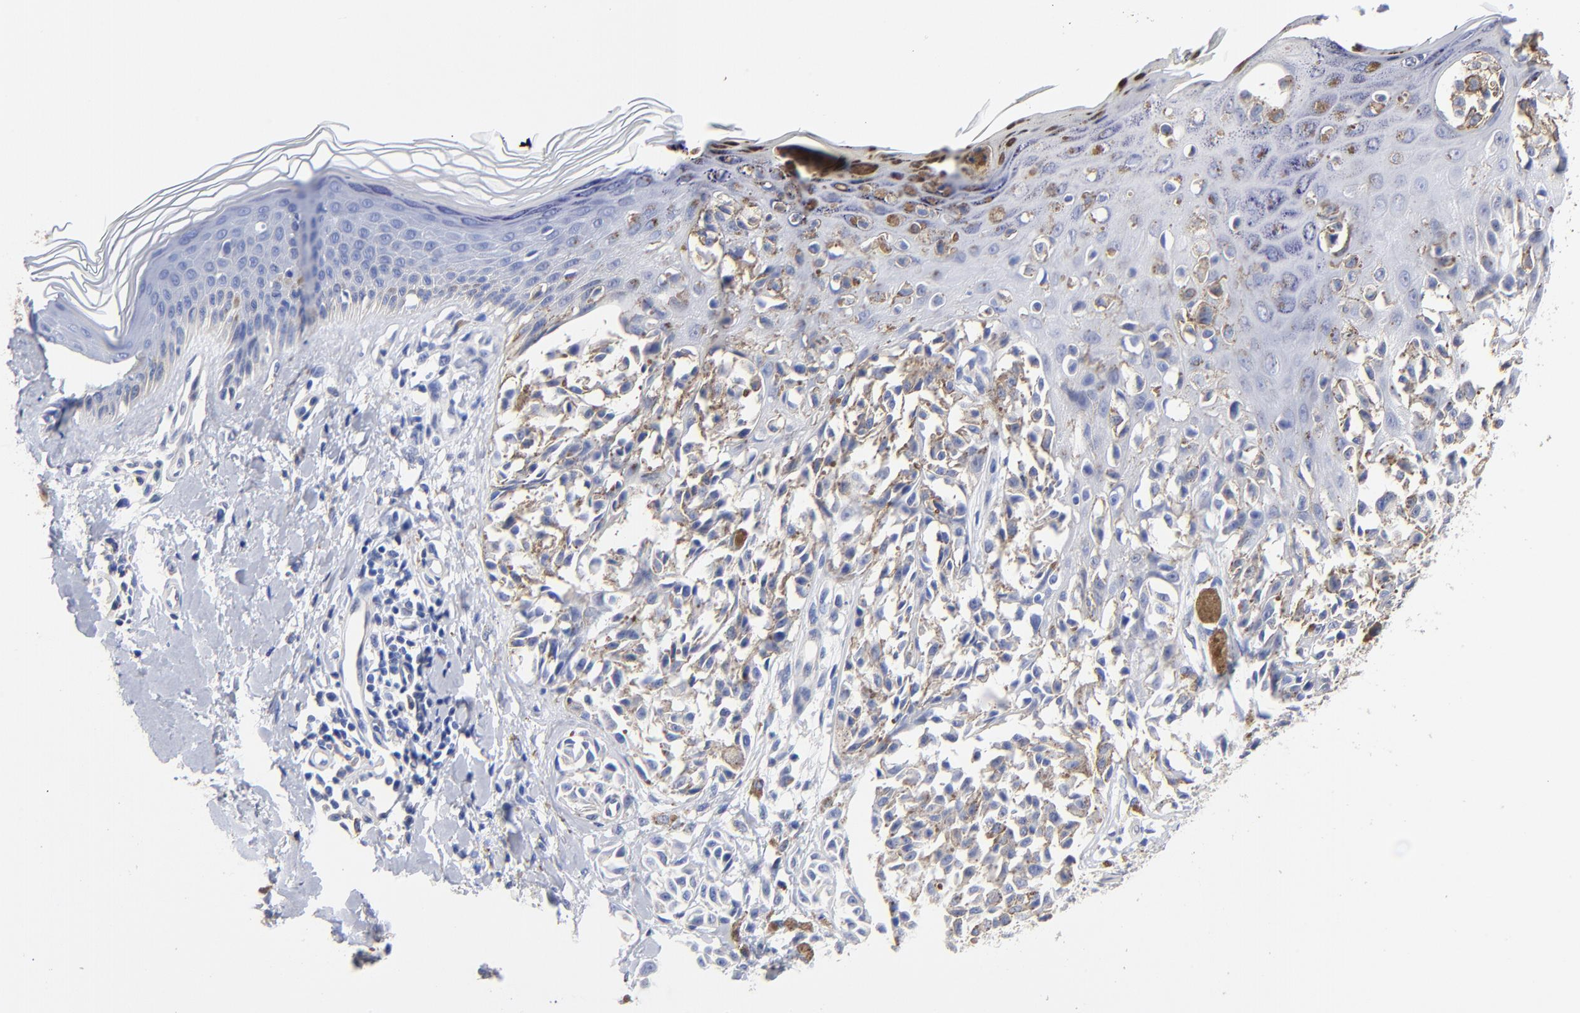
{"staining": {"intensity": "negative", "quantity": "none", "location": "none"}, "tissue": "melanoma", "cell_type": "Tumor cells", "image_type": "cancer", "snomed": [{"axis": "morphology", "description": "Malignant melanoma, NOS"}, {"axis": "topography", "description": "Skin"}], "caption": "High magnification brightfield microscopy of melanoma stained with DAB (3,3'-diaminobenzidine) (brown) and counterstained with hematoxylin (blue): tumor cells show no significant staining.", "gene": "TAGLN2", "patient": {"sex": "female", "age": 38}}